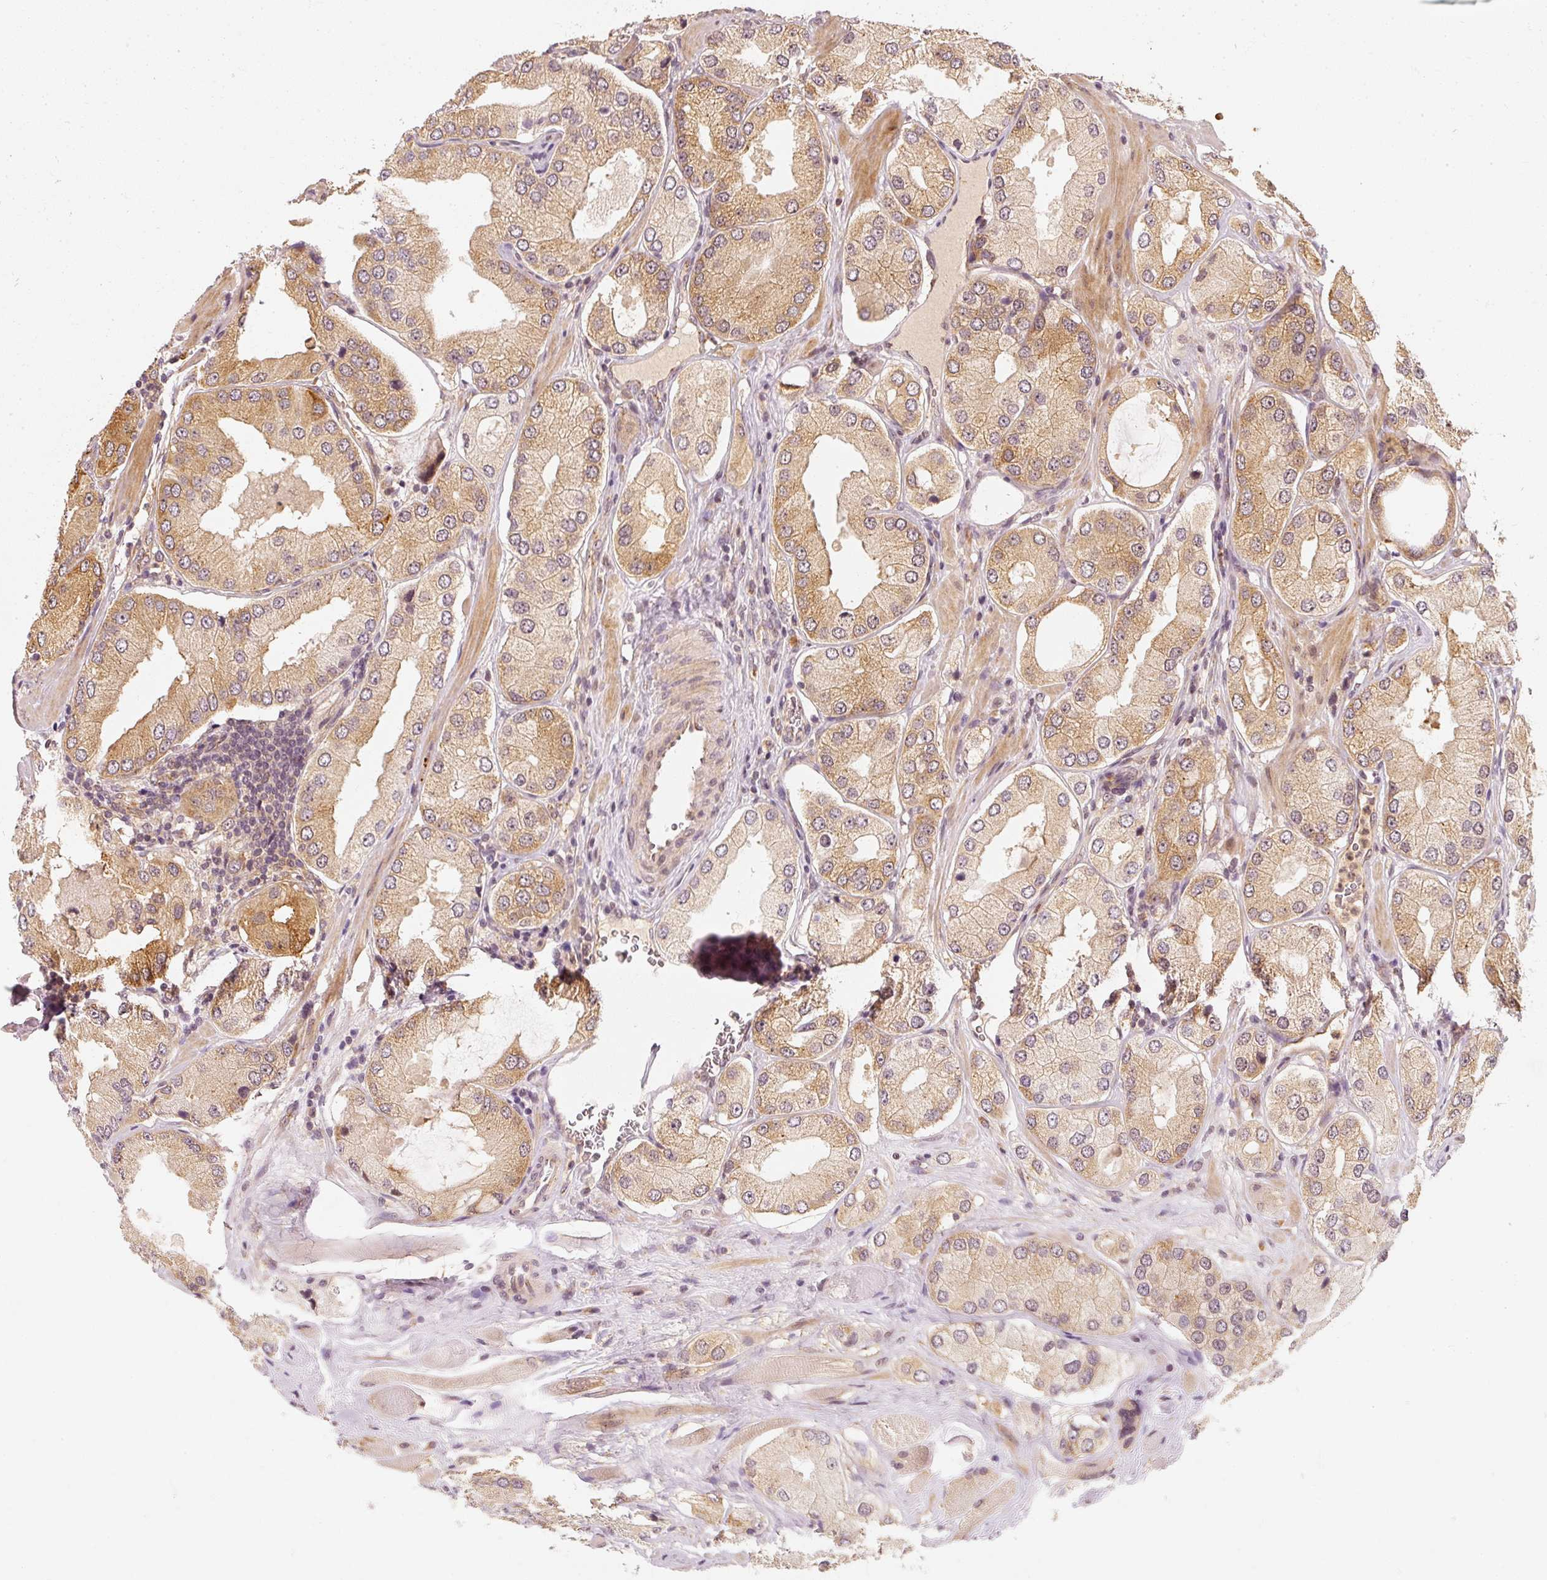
{"staining": {"intensity": "moderate", "quantity": ">75%", "location": "cytoplasmic/membranous"}, "tissue": "prostate cancer", "cell_type": "Tumor cells", "image_type": "cancer", "snomed": [{"axis": "morphology", "description": "Adenocarcinoma, Low grade"}, {"axis": "topography", "description": "Prostate"}], "caption": "A micrograph showing moderate cytoplasmic/membranous positivity in about >75% of tumor cells in prostate cancer (low-grade adenocarcinoma), as visualized by brown immunohistochemical staining.", "gene": "EEF1A2", "patient": {"sex": "male", "age": 42}}